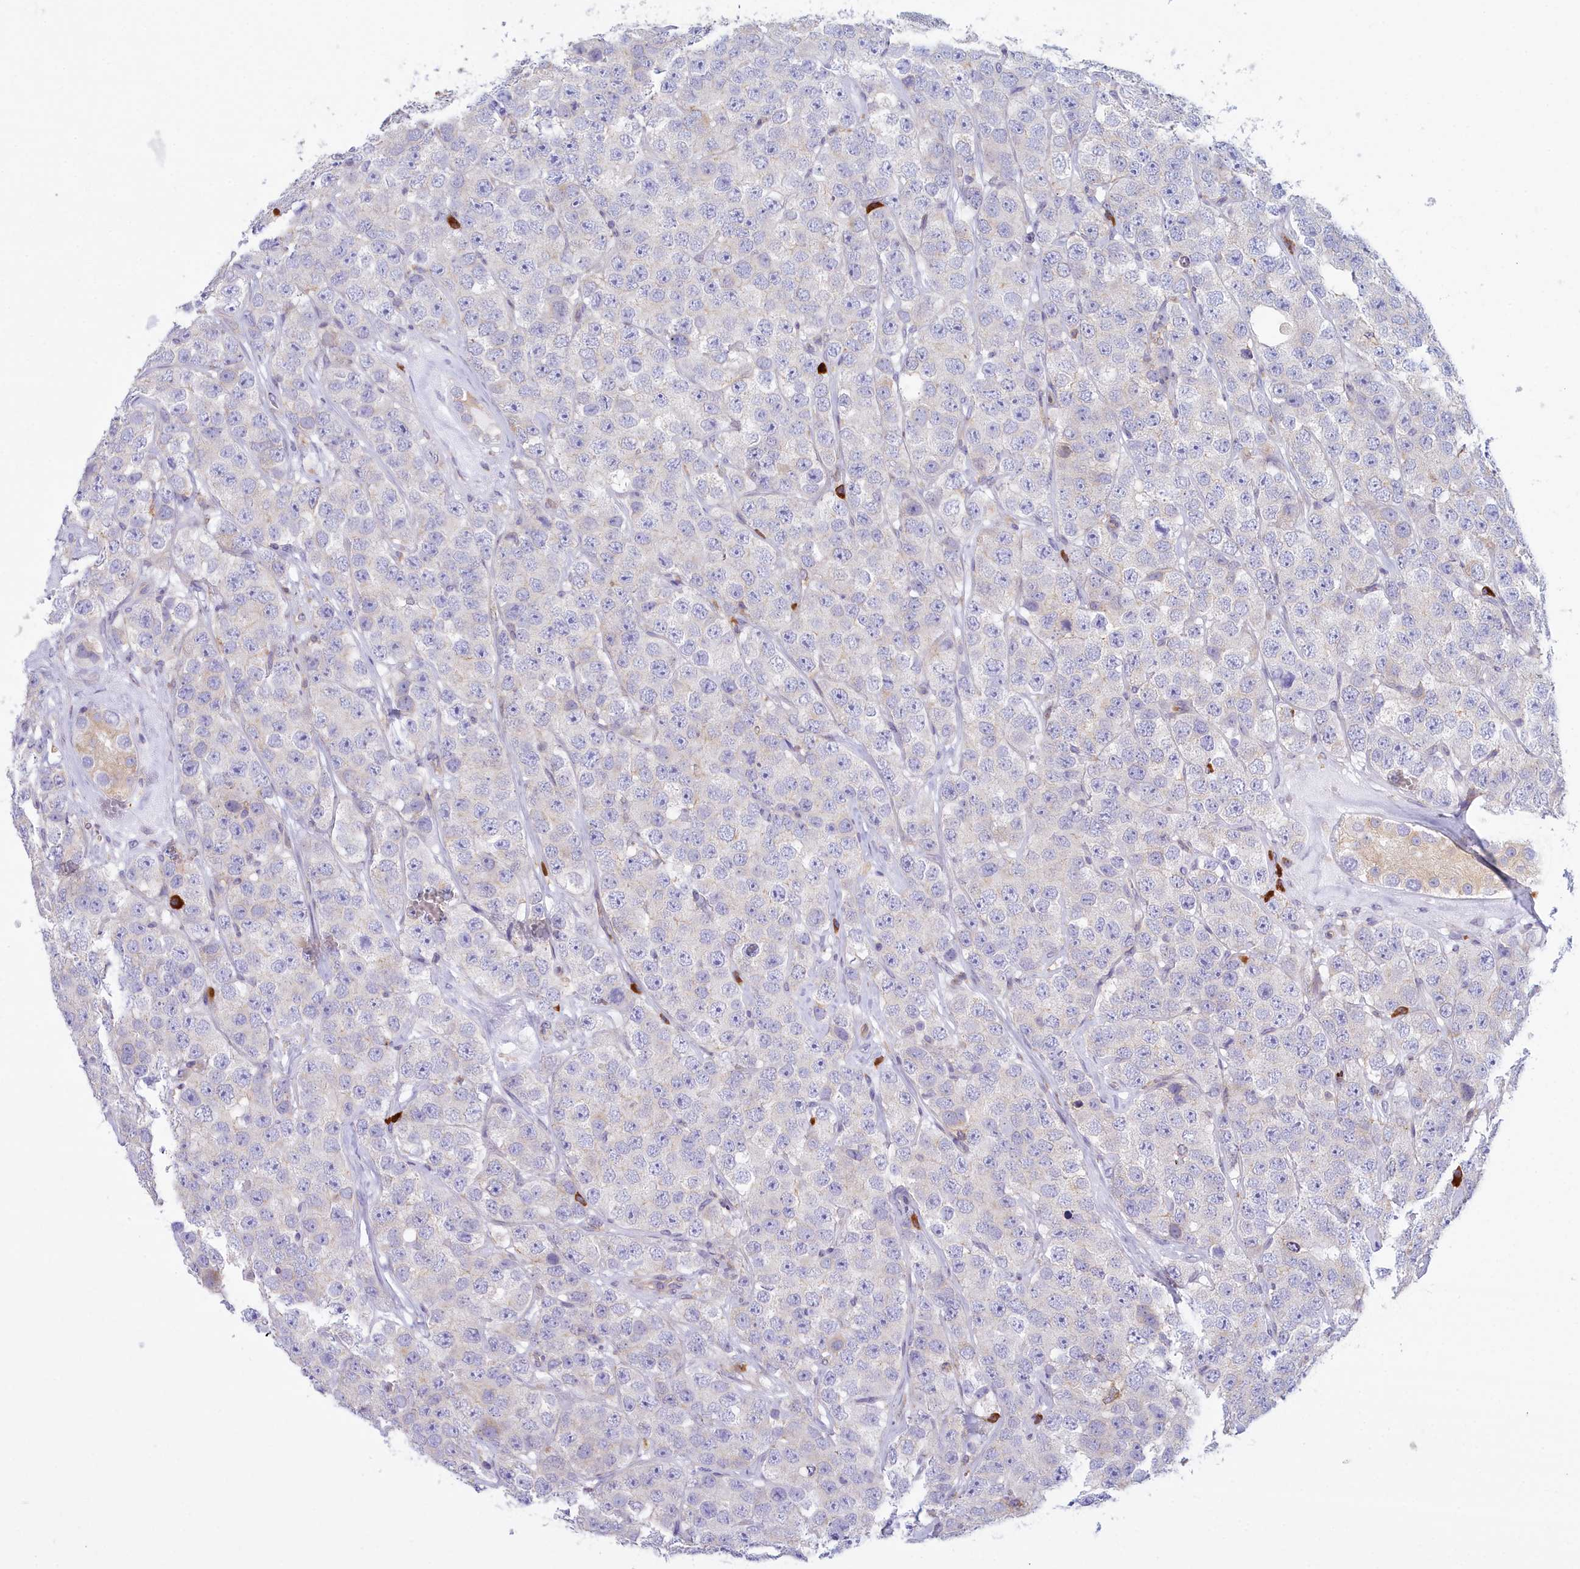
{"staining": {"intensity": "negative", "quantity": "none", "location": "none"}, "tissue": "testis cancer", "cell_type": "Tumor cells", "image_type": "cancer", "snomed": [{"axis": "morphology", "description": "Seminoma, NOS"}, {"axis": "topography", "description": "Testis"}], "caption": "Human testis cancer stained for a protein using IHC shows no positivity in tumor cells.", "gene": "HM13", "patient": {"sex": "male", "age": 28}}